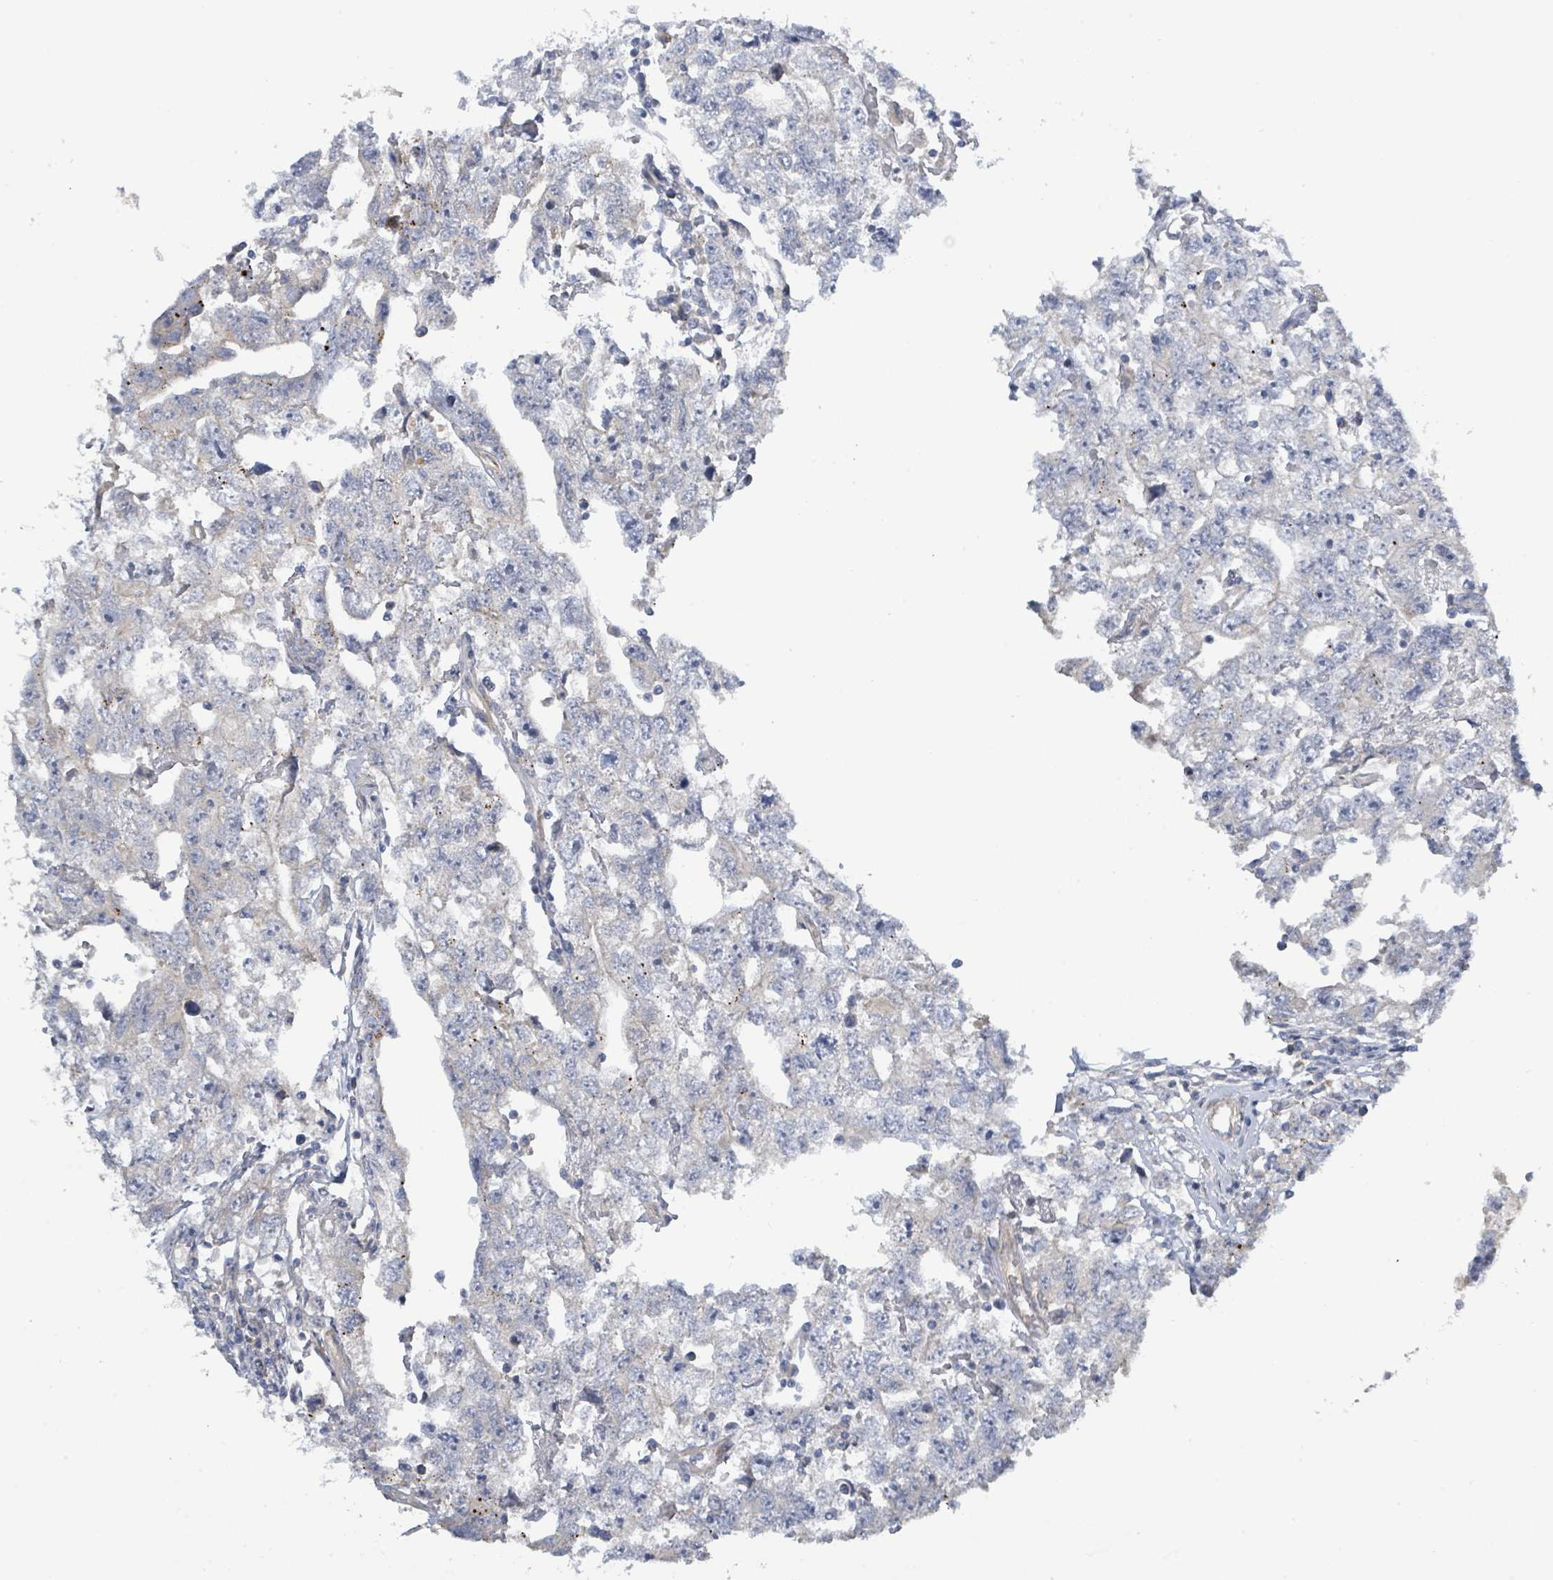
{"staining": {"intensity": "negative", "quantity": "none", "location": "none"}, "tissue": "testis cancer", "cell_type": "Tumor cells", "image_type": "cancer", "snomed": [{"axis": "morphology", "description": "Carcinoma, Embryonal, NOS"}, {"axis": "topography", "description": "Testis"}], "caption": "Tumor cells are negative for protein expression in human testis cancer (embryonal carcinoma).", "gene": "CFAP210", "patient": {"sex": "male", "age": 22}}